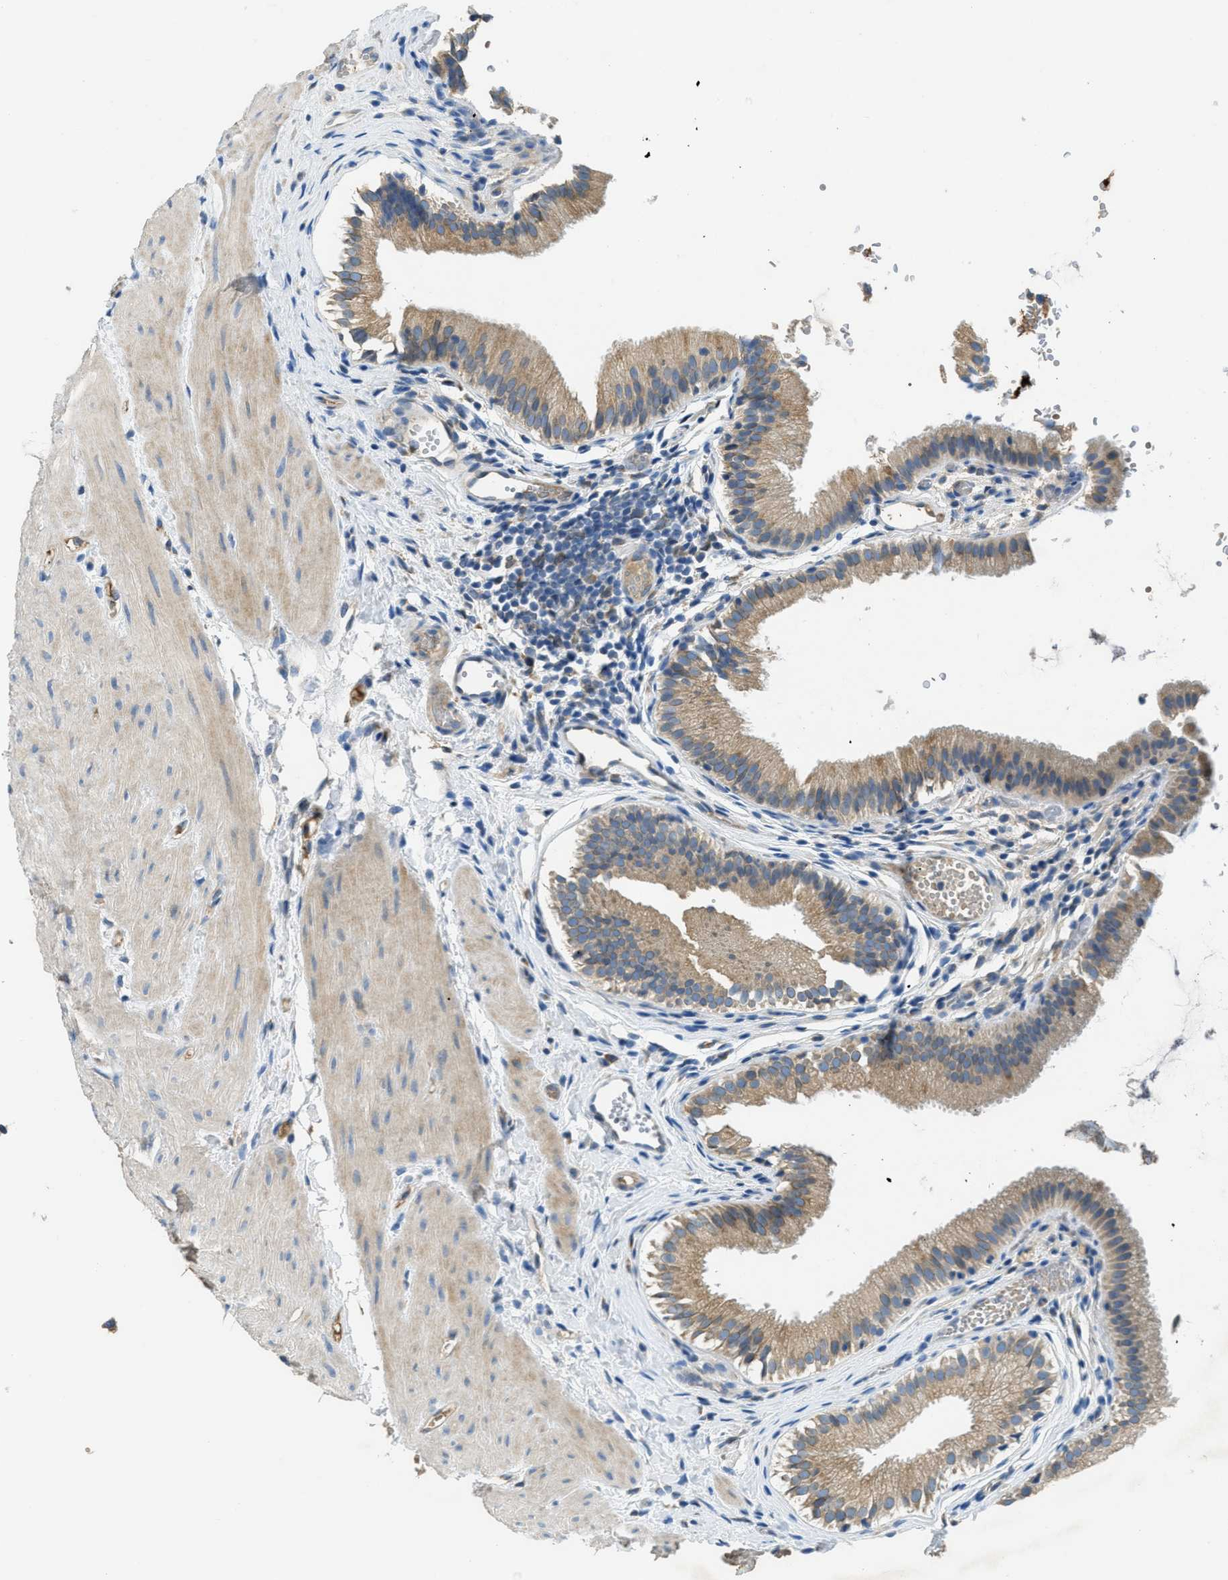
{"staining": {"intensity": "moderate", "quantity": ">75%", "location": "cytoplasmic/membranous"}, "tissue": "gallbladder", "cell_type": "Glandular cells", "image_type": "normal", "snomed": [{"axis": "morphology", "description": "Normal tissue, NOS"}, {"axis": "topography", "description": "Gallbladder"}], "caption": "Protein expression analysis of normal gallbladder demonstrates moderate cytoplasmic/membranous expression in about >75% of glandular cells.", "gene": "MPDU1", "patient": {"sex": "female", "age": 26}}